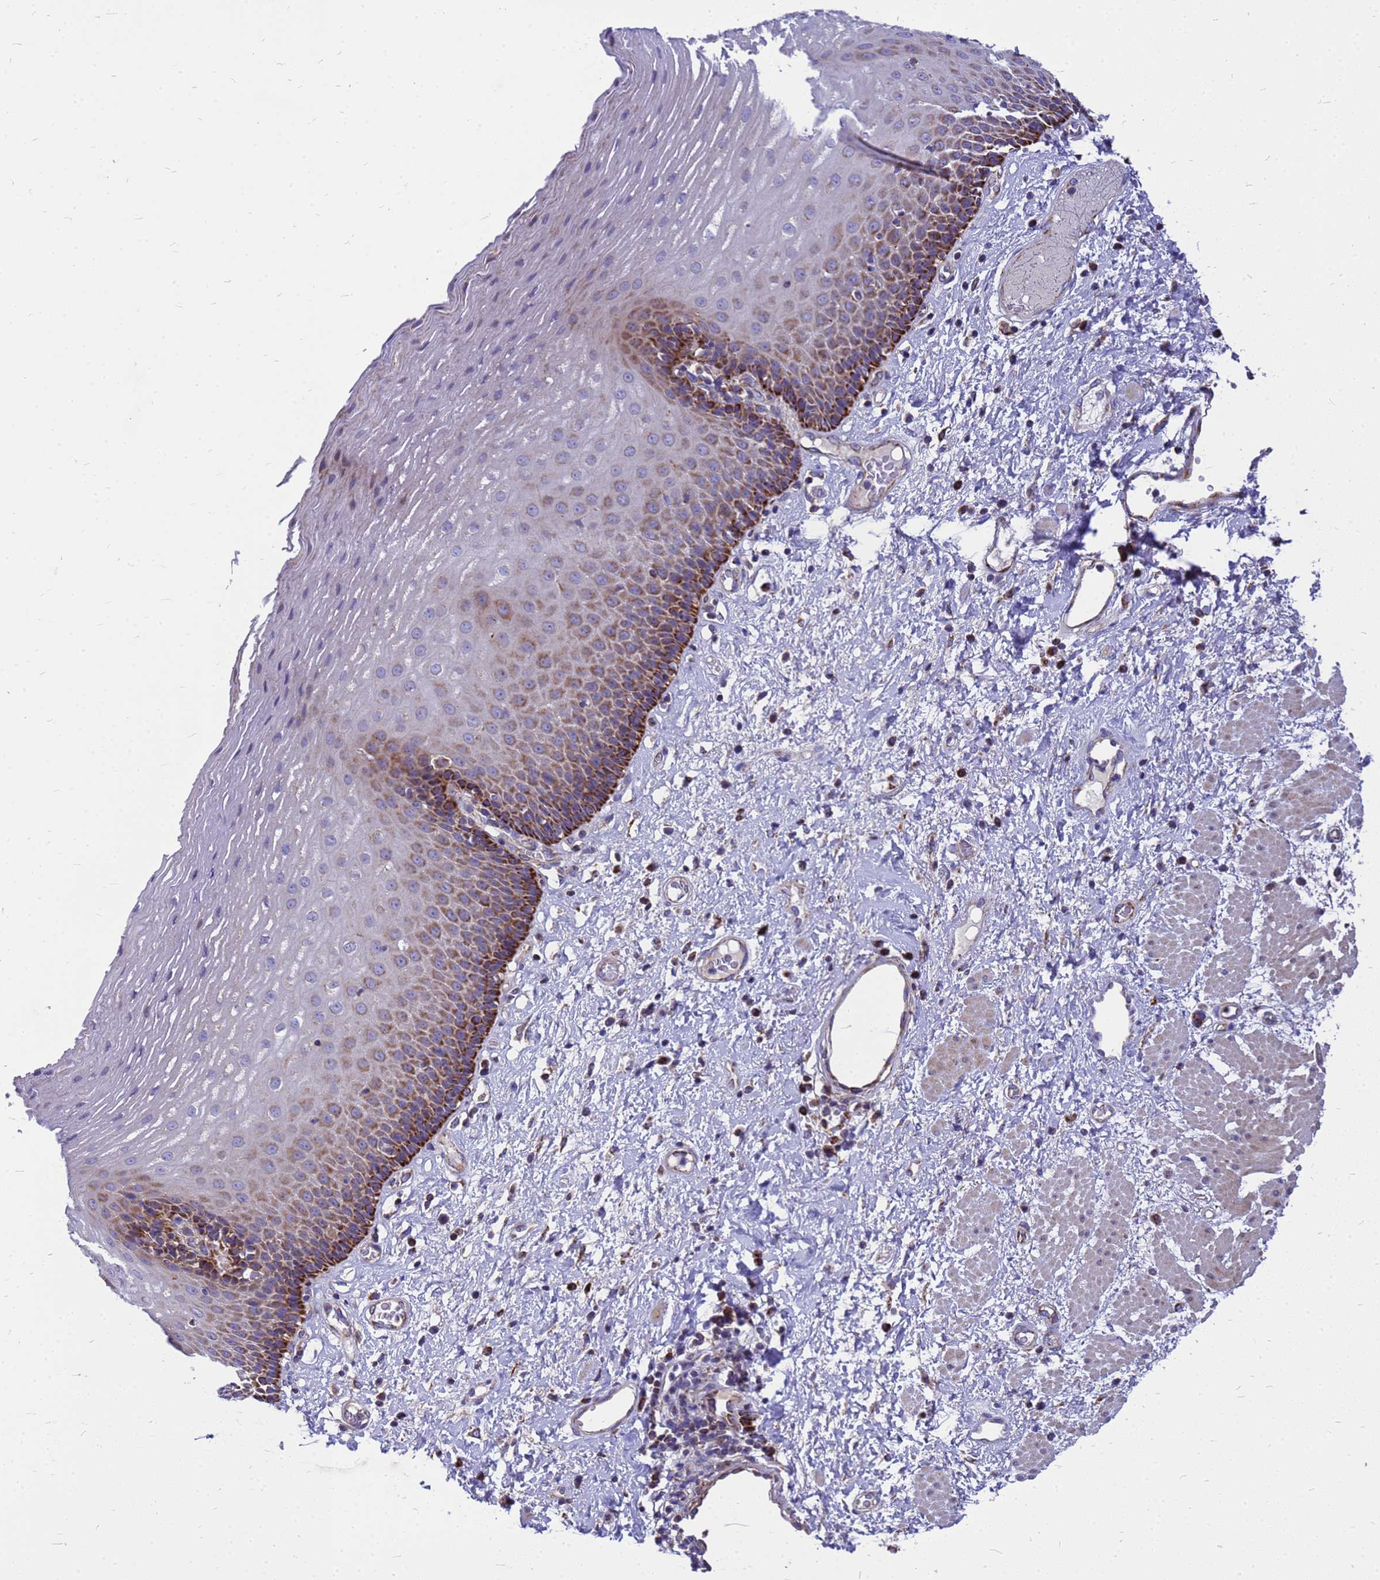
{"staining": {"intensity": "strong", "quantity": "25%-75%", "location": "cytoplasmic/membranous"}, "tissue": "esophagus", "cell_type": "Squamous epithelial cells", "image_type": "normal", "snomed": [{"axis": "morphology", "description": "Normal tissue, NOS"}, {"axis": "morphology", "description": "Adenocarcinoma, NOS"}, {"axis": "topography", "description": "Esophagus"}], "caption": "Immunohistochemical staining of normal human esophagus displays strong cytoplasmic/membranous protein staining in about 25%-75% of squamous epithelial cells. (brown staining indicates protein expression, while blue staining denotes nuclei).", "gene": "CMC4", "patient": {"sex": "male", "age": 62}}